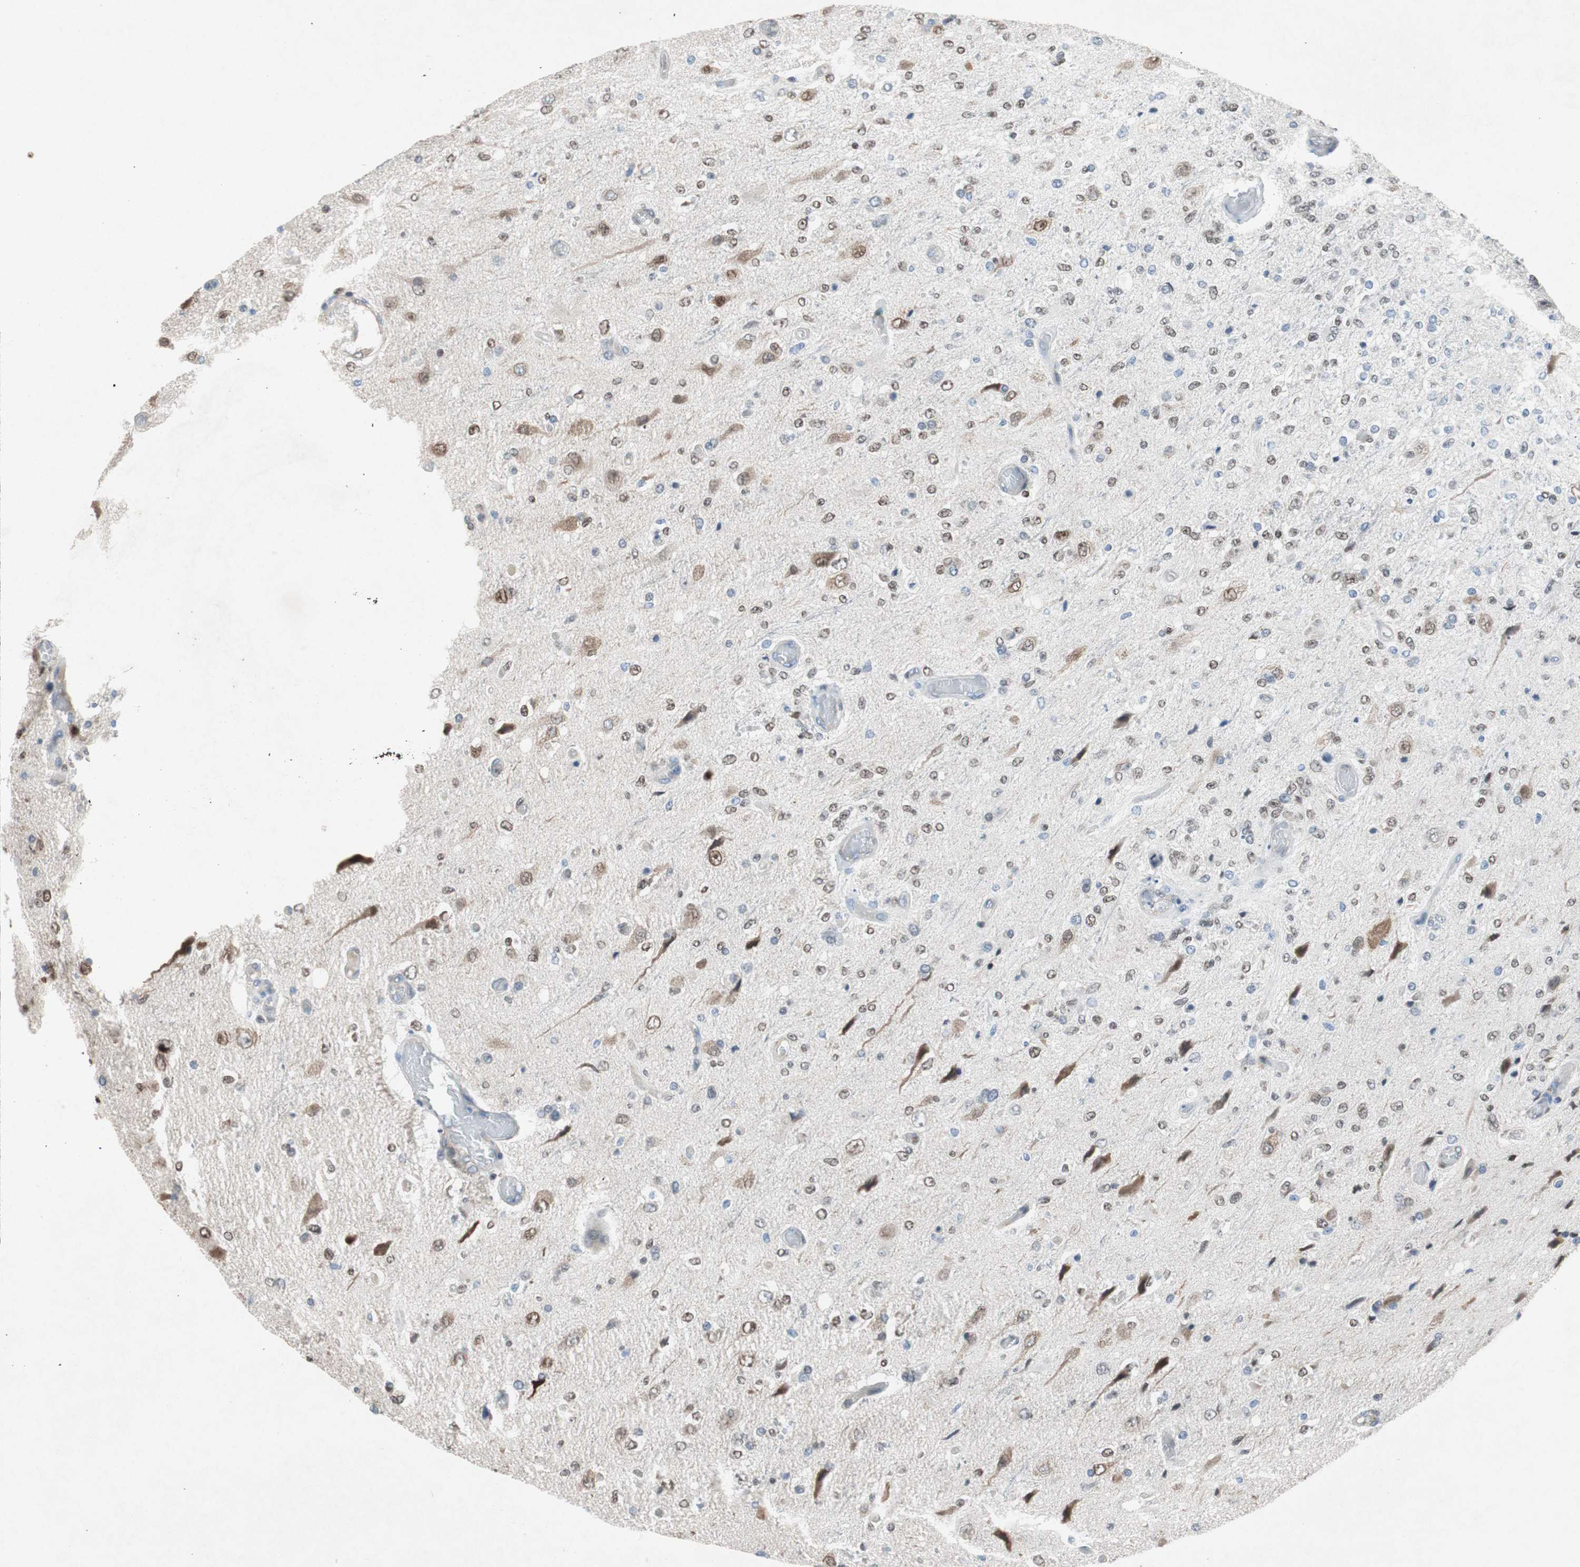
{"staining": {"intensity": "moderate", "quantity": "25%-75%", "location": "nuclear"}, "tissue": "glioma", "cell_type": "Tumor cells", "image_type": "cancer", "snomed": [{"axis": "morphology", "description": "Normal tissue, NOS"}, {"axis": "morphology", "description": "Glioma, malignant, High grade"}, {"axis": "topography", "description": "Cerebral cortex"}], "caption": "Immunohistochemistry staining of glioma, which shows medium levels of moderate nuclear expression in about 25%-75% of tumor cells indicating moderate nuclear protein staining. The staining was performed using DAB (3,3'-diaminobenzidine) (brown) for protein detection and nuclei were counterstained in hematoxylin (blue).", "gene": "ARNT2", "patient": {"sex": "male", "age": 77}}